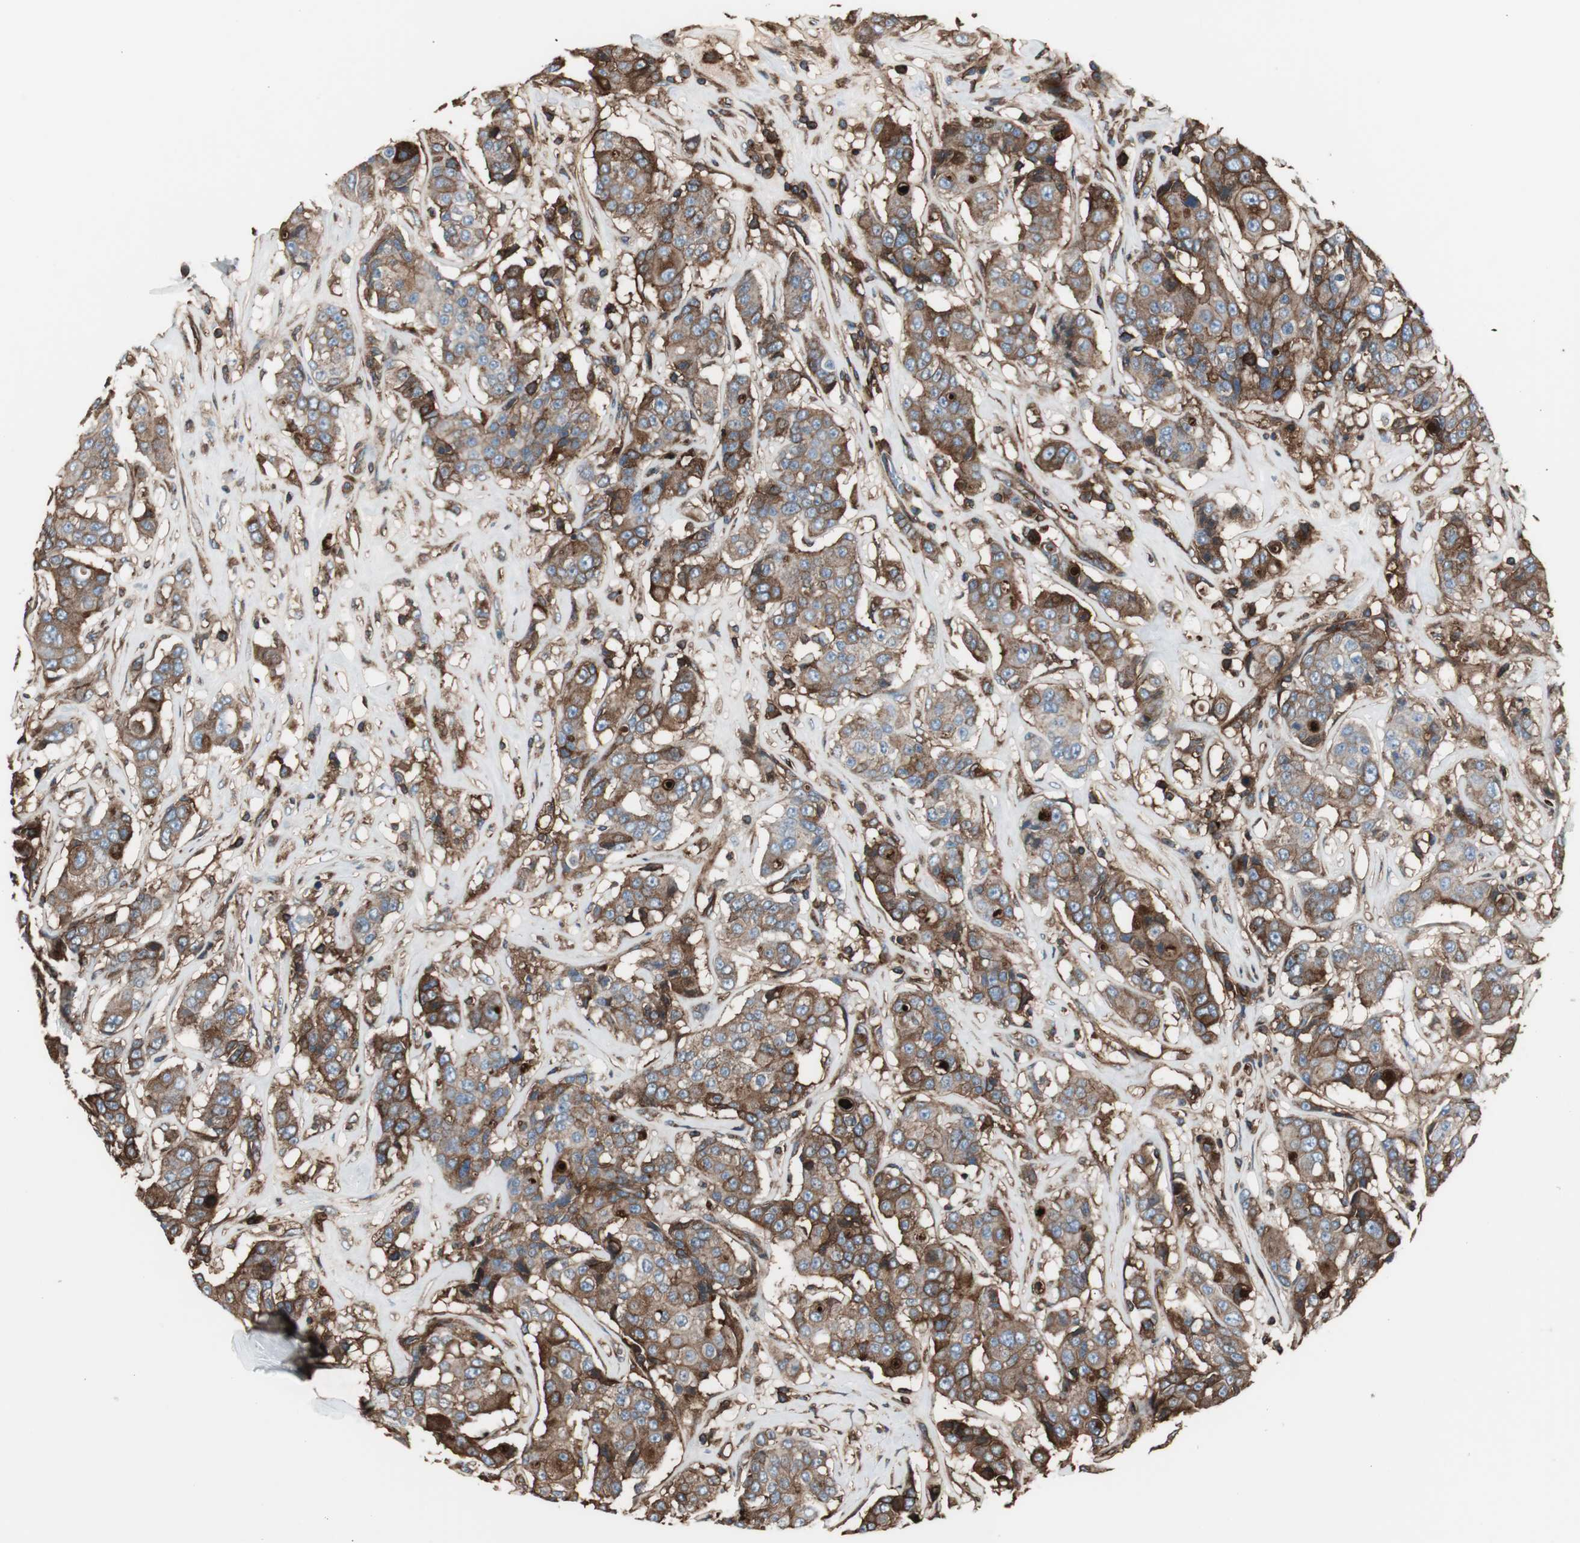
{"staining": {"intensity": "strong", "quantity": ">75%", "location": "cytoplasmic/membranous"}, "tissue": "breast cancer", "cell_type": "Tumor cells", "image_type": "cancer", "snomed": [{"axis": "morphology", "description": "Duct carcinoma"}, {"axis": "topography", "description": "Breast"}], "caption": "Immunohistochemical staining of invasive ductal carcinoma (breast) displays strong cytoplasmic/membranous protein positivity in about >75% of tumor cells. Immunohistochemistry stains the protein in brown and the nuclei are stained blue.", "gene": "B2M", "patient": {"sex": "female", "age": 27}}